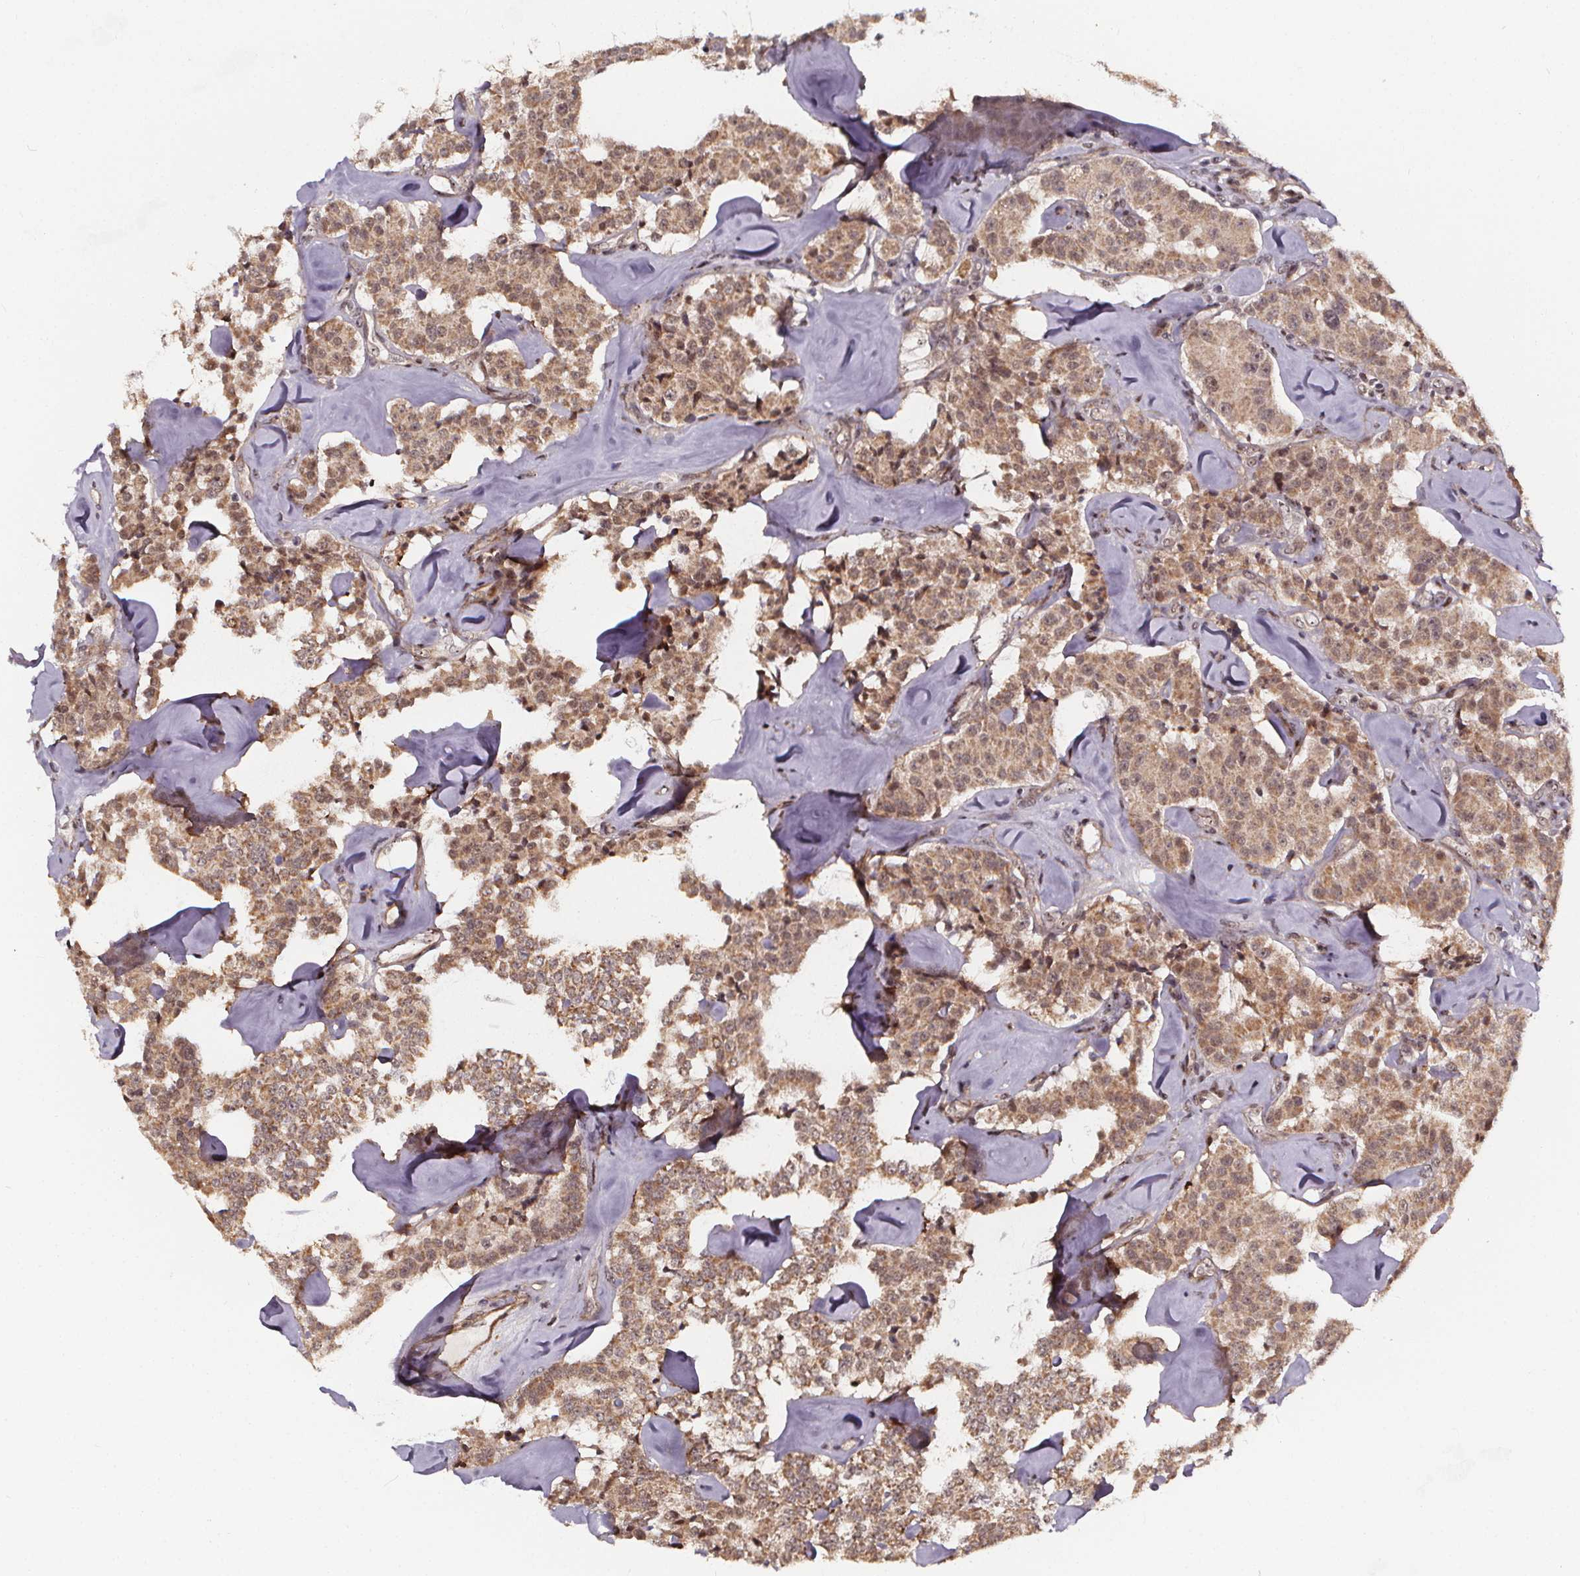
{"staining": {"intensity": "moderate", "quantity": ">75%", "location": "cytoplasmic/membranous"}, "tissue": "carcinoid", "cell_type": "Tumor cells", "image_type": "cancer", "snomed": [{"axis": "morphology", "description": "Carcinoid, malignant, NOS"}, {"axis": "topography", "description": "Pancreas"}], "caption": "This photomicrograph exhibits malignant carcinoid stained with immunohistochemistry (IHC) to label a protein in brown. The cytoplasmic/membranous of tumor cells show moderate positivity for the protein. Nuclei are counter-stained blue.", "gene": "DDIT3", "patient": {"sex": "male", "age": 41}}